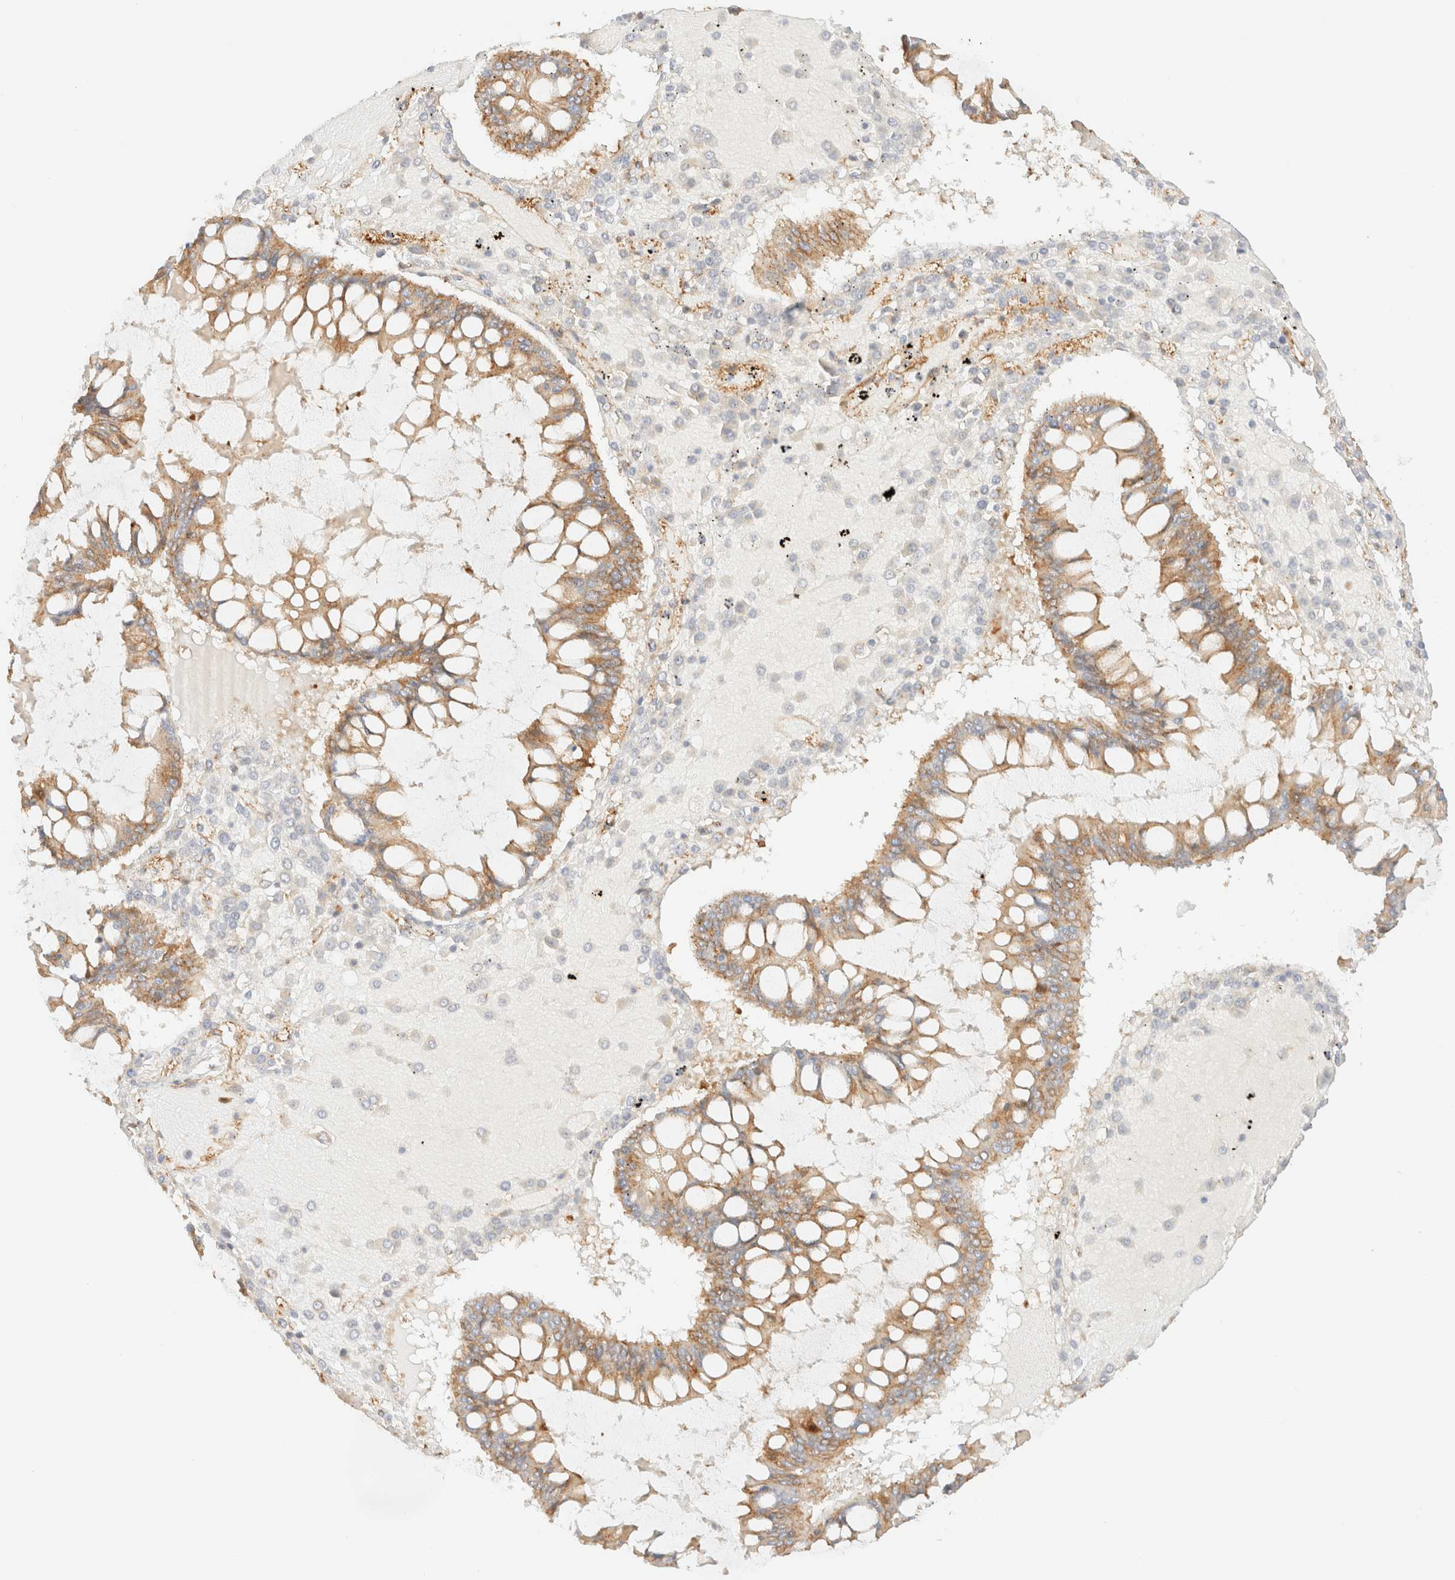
{"staining": {"intensity": "moderate", "quantity": ">75%", "location": "cytoplasmic/membranous"}, "tissue": "ovarian cancer", "cell_type": "Tumor cells", "image_type": "cancer", "snomed": [{"axis": "morphology", "description": "Cystadenocarcinoma, mucinous, NOS"}, {"axis": "topography", "description": "Ovary"}], "caption": "IHC of ovarian mucinous cystadenocarcinoma reveals medium levels of moderate cytoplasmic/membranous positivity in about >75% of tumor cells.", "gene": "MYO10", "patient": {"sex": "female", "age": 73}}